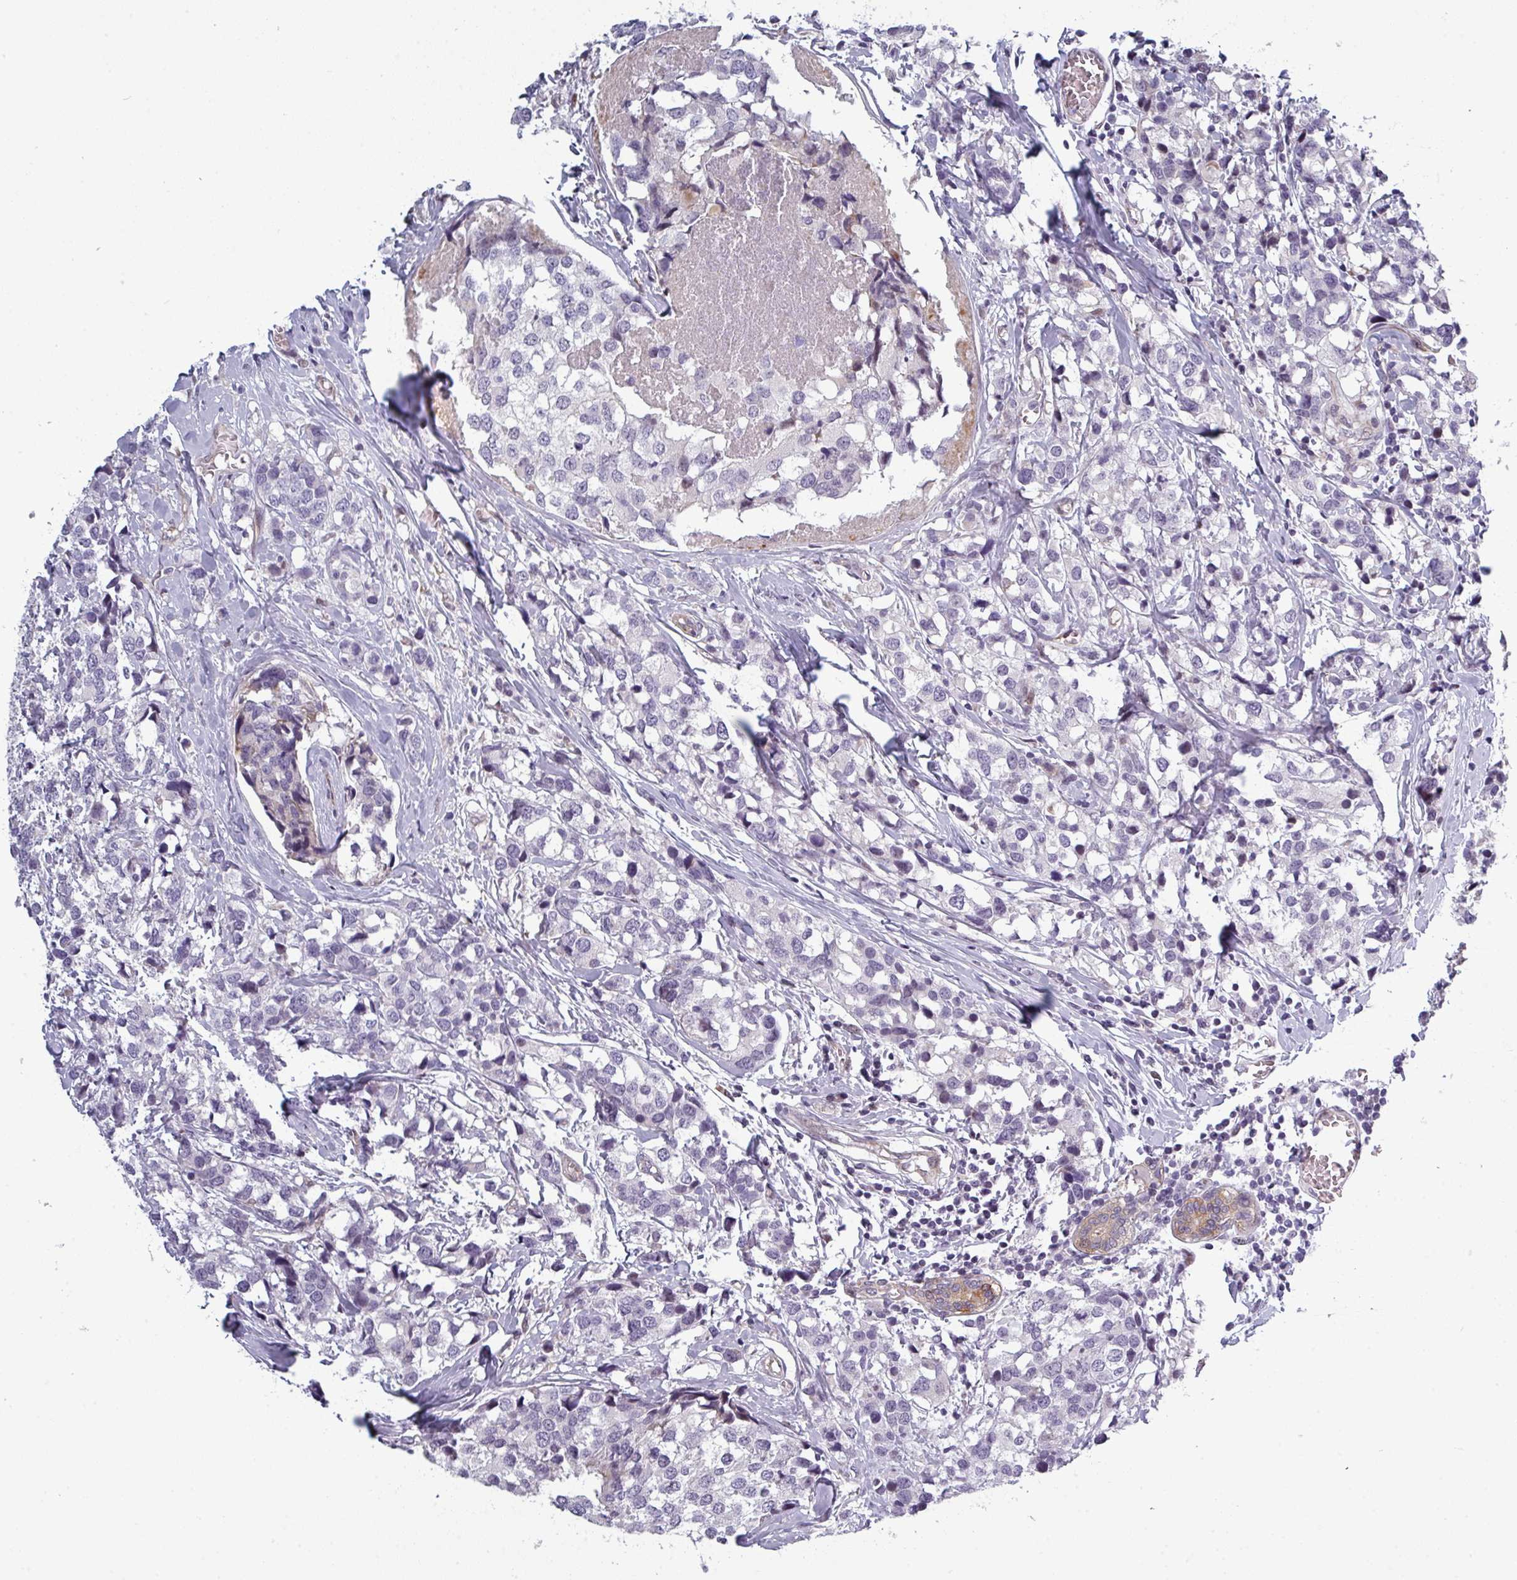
{"staining": {"intensity": "negative", "quantity": "none", "location": "none"}, "tissue": "breast cancer", "cell_type": "Tumor cells", "image_type": "cancer", "snomed": [{"axis": "morphology", "description": "Lobular carcinoma"}, {"axis": "topography", "description": "Breast"}], "caption": "Tumor cells are negative for protein expression in human lobular carcinoma (breast).", "gene": "PRAMEF12", "patient": {"sex": "female", "age": 59}}